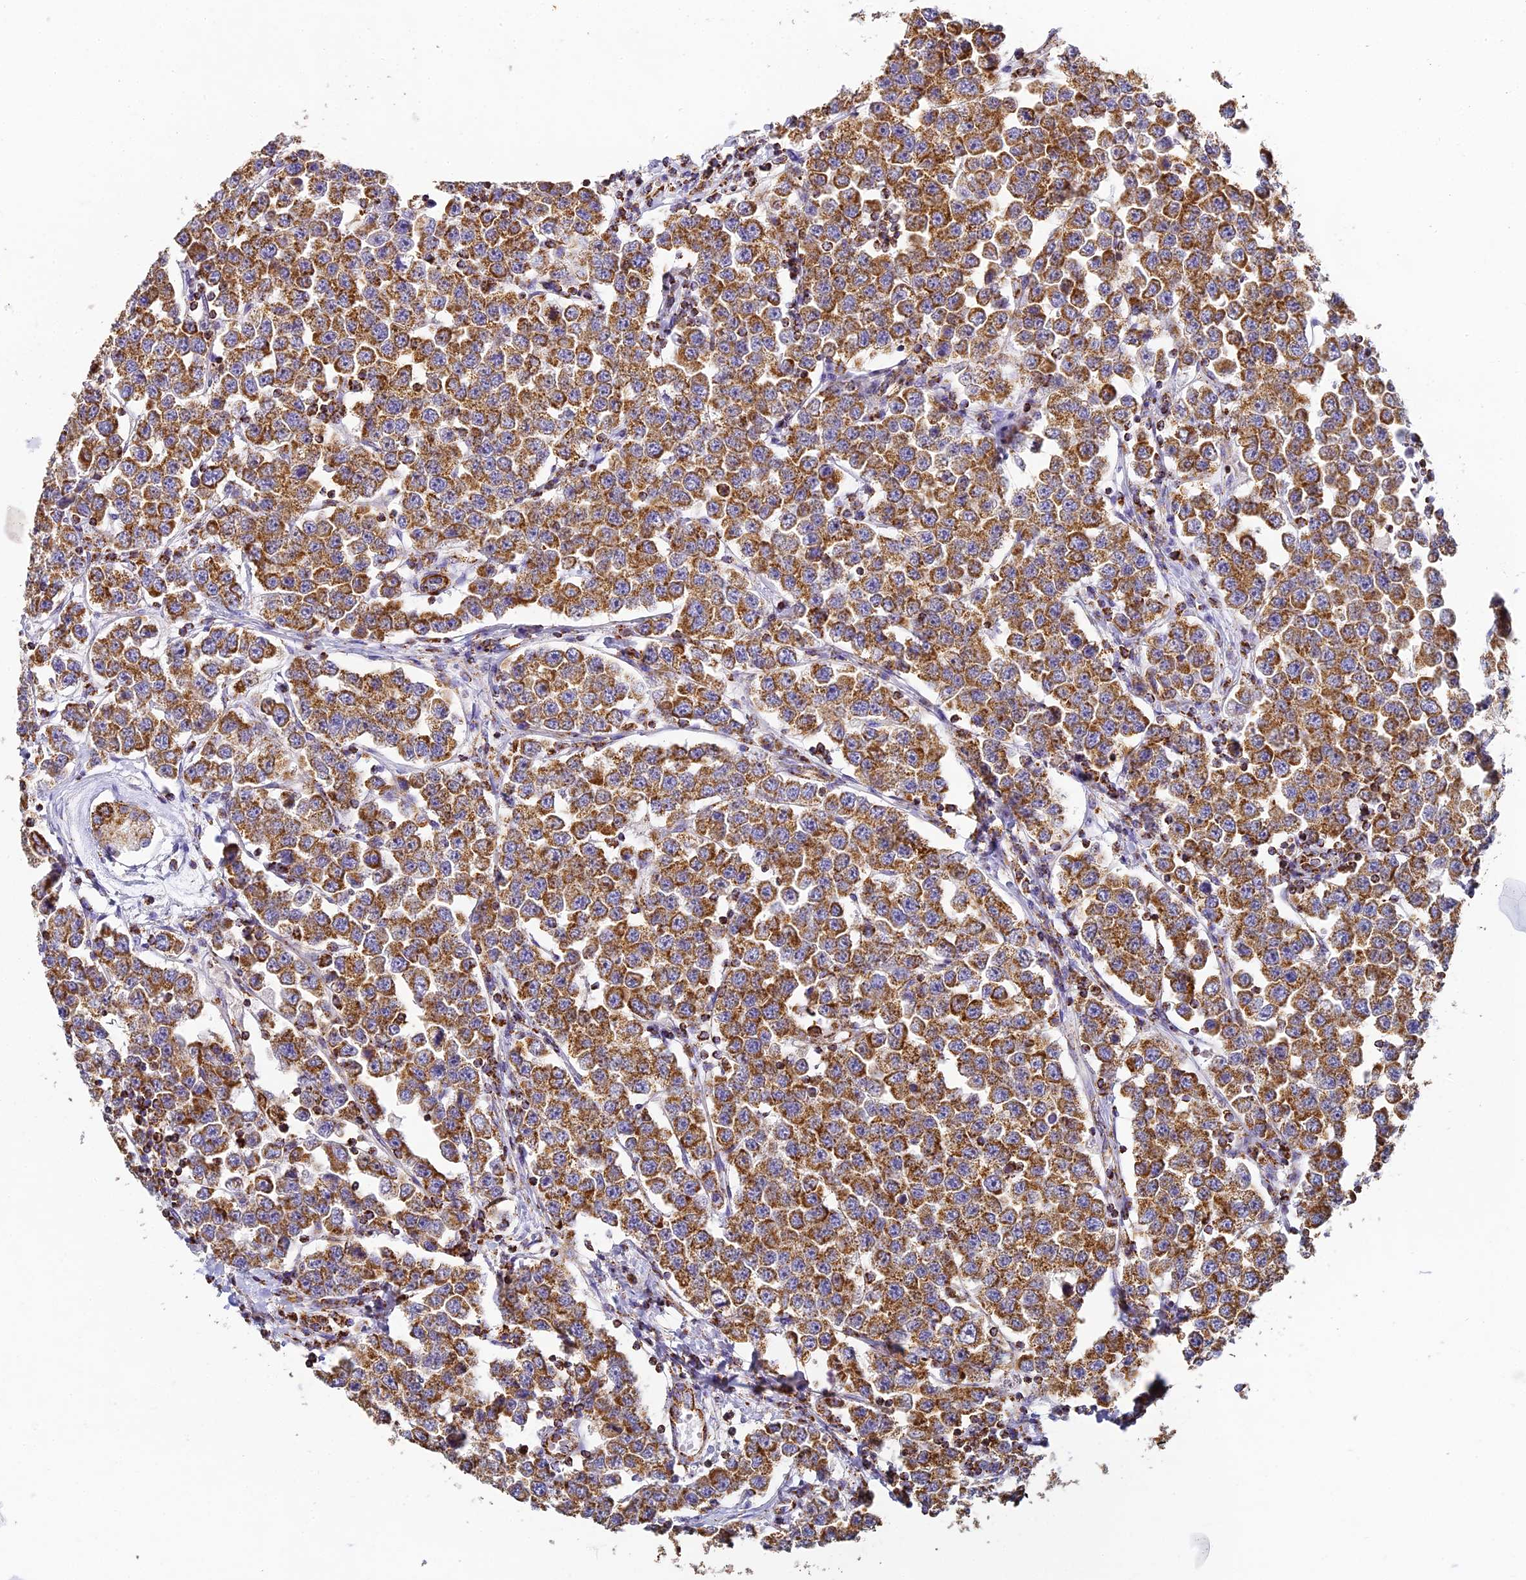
{"staining": {"intensity": "moderate", "quantity": ">75%", "location": "cytoplasmic/membranous"}, "tissue": "testis cancer", "cell_type": "Tumor cells", "image_type": "cancer", "snomed": [{"axis": "morphology", "description": "Seminoma, NOS"}, {"axis": "topography", "description": "Testis"}], "caption": "Protein staining demonstrates moderate cytoplasmic/membranous expression in about >75% of tumor cells in testis cancer.", "gene": "STK17A", "patient": {"sex": "male", "age": 28}}